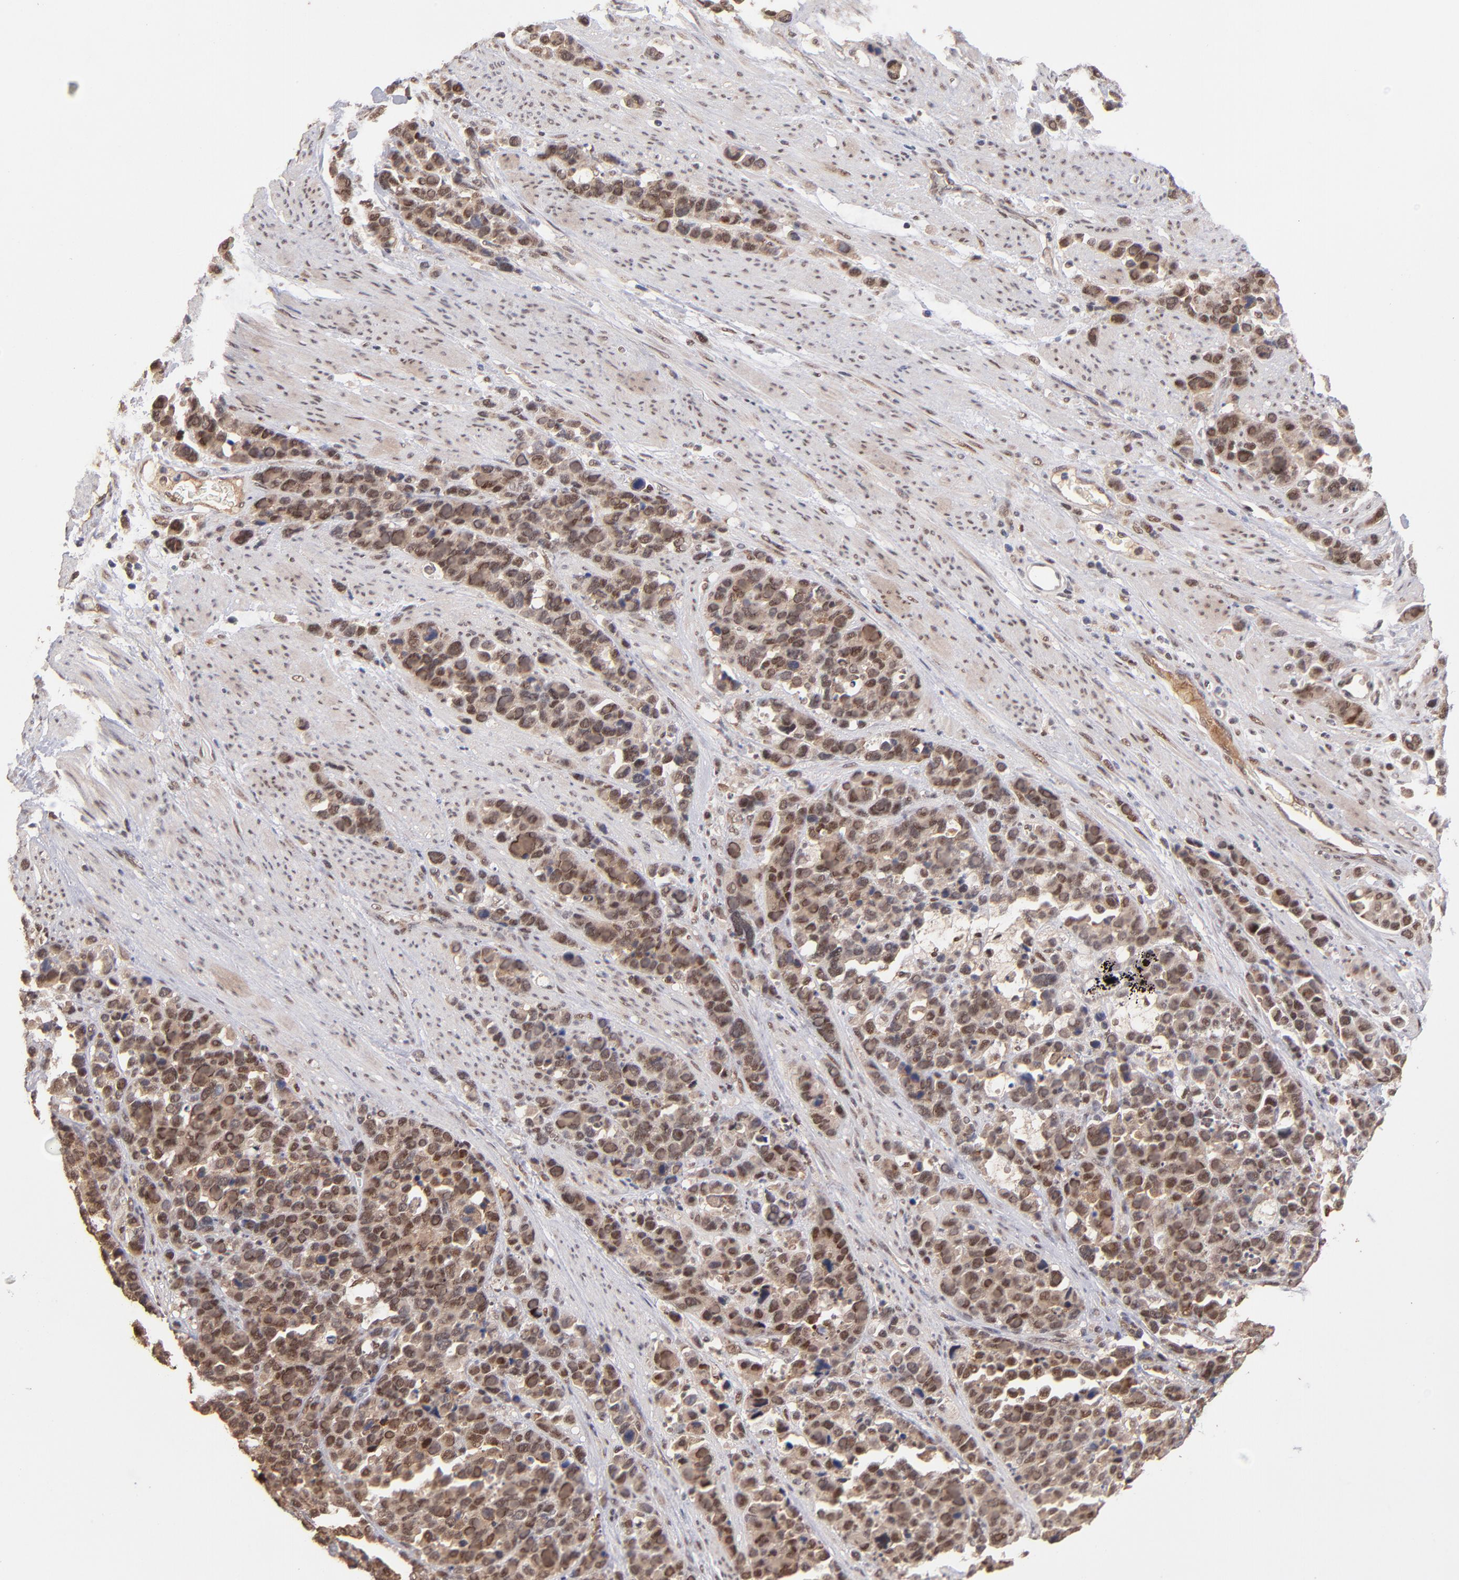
{"staining": {"intensity": "moderate", "quantity": ">75%", "location": "cytoplasmic/membranous,nuclear"}, "tissue": "stomach cancer", "cell_type": "Tumor cells", "image_type": "cancer", "snomed": [{"axis": "morphology", "description": "Adenocarcinoma, NOS"}, {"axis": "topography", "description": "Stomach, upper"}], "caption": "Approximately >75% of tumor cells in stomach adenocarcinoma display moderate cytoplasmic/membranous and nuclear protein positivity as visualized by brown immunohistochemical staining.", "gene": "EAPP", "patient": {"sex": "male", "age": 71}}